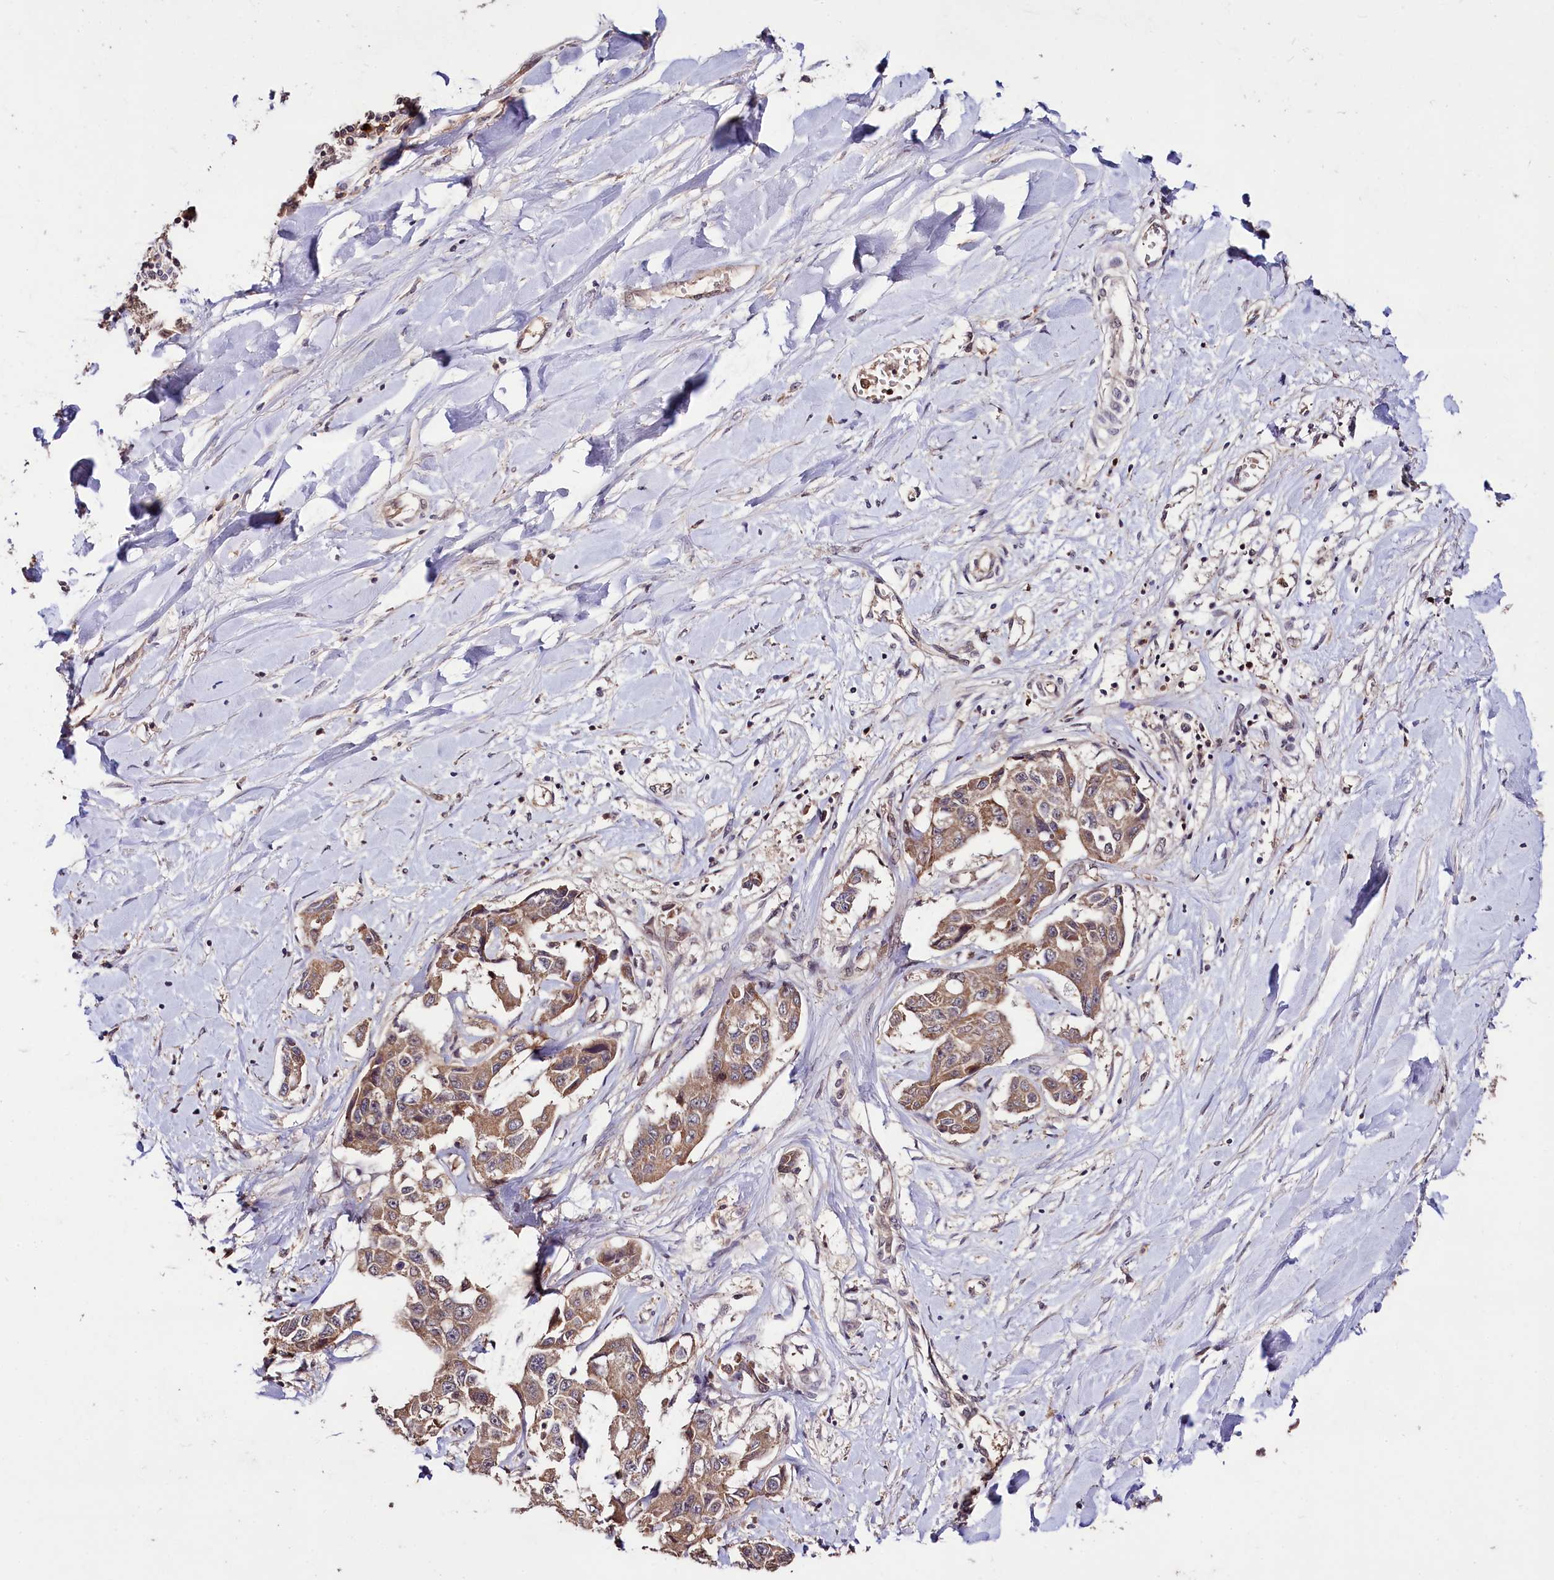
{"staining": {"intensity": "weak", "quantity": ">75%", "location": "cytoplasmic/membranous"}, "tissue": "liver cancer", "cell_type": "Tumor cells", "image_type": "cancer", "snomed": [{"axis": "morphology", "description": "Cholangiocarcinoma"}, {"axis": "topography", "description": "Liver"}], "caption": "Weak cytoplasmic/membranous expression for a protein is appreciated in about >75% of tumor cells of liver cholangiocarcinoma using IHC.", "gene": "KLRB1", "patient": {"sex": "male", "age": 59}}